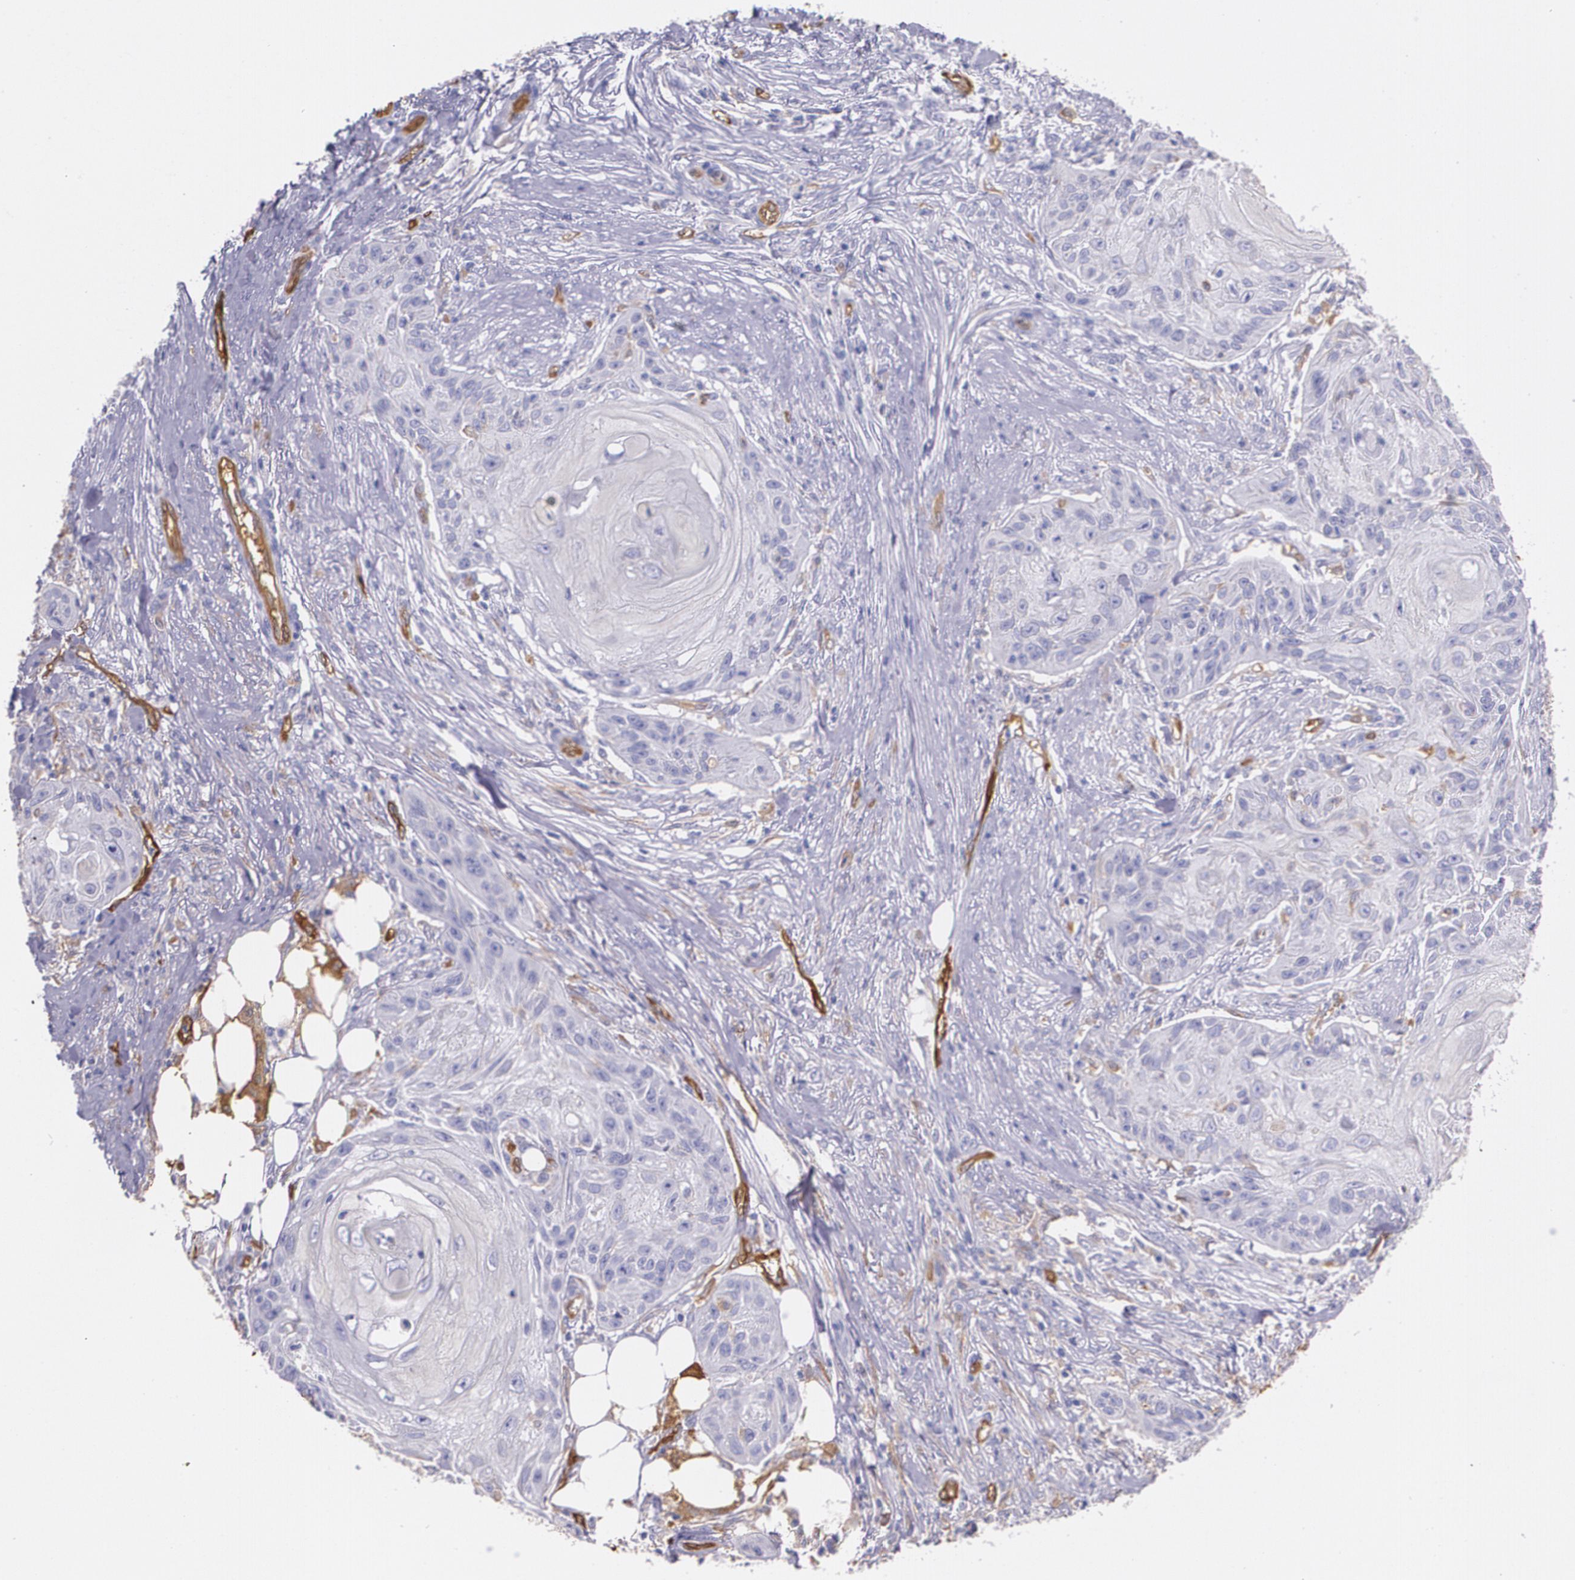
{"staining": {"intensity": "negative", "quantity": "none", "location": "none"}, "tissue": "skin cancer", "cell_type": "Tumor cells", "image_type": "cancer", "snomed": [{"axis": "morphology", "description": "Squamous cell carcinoma, NOS"}, {"axis": "topography", "description": "Skin"}], "caption": "Immunohistochemistry of human skin squamous cell carcinoma reveals no expression in tumor cells.", "gene": "MMP2", "patient": {"sex": "female", "age": 88}}